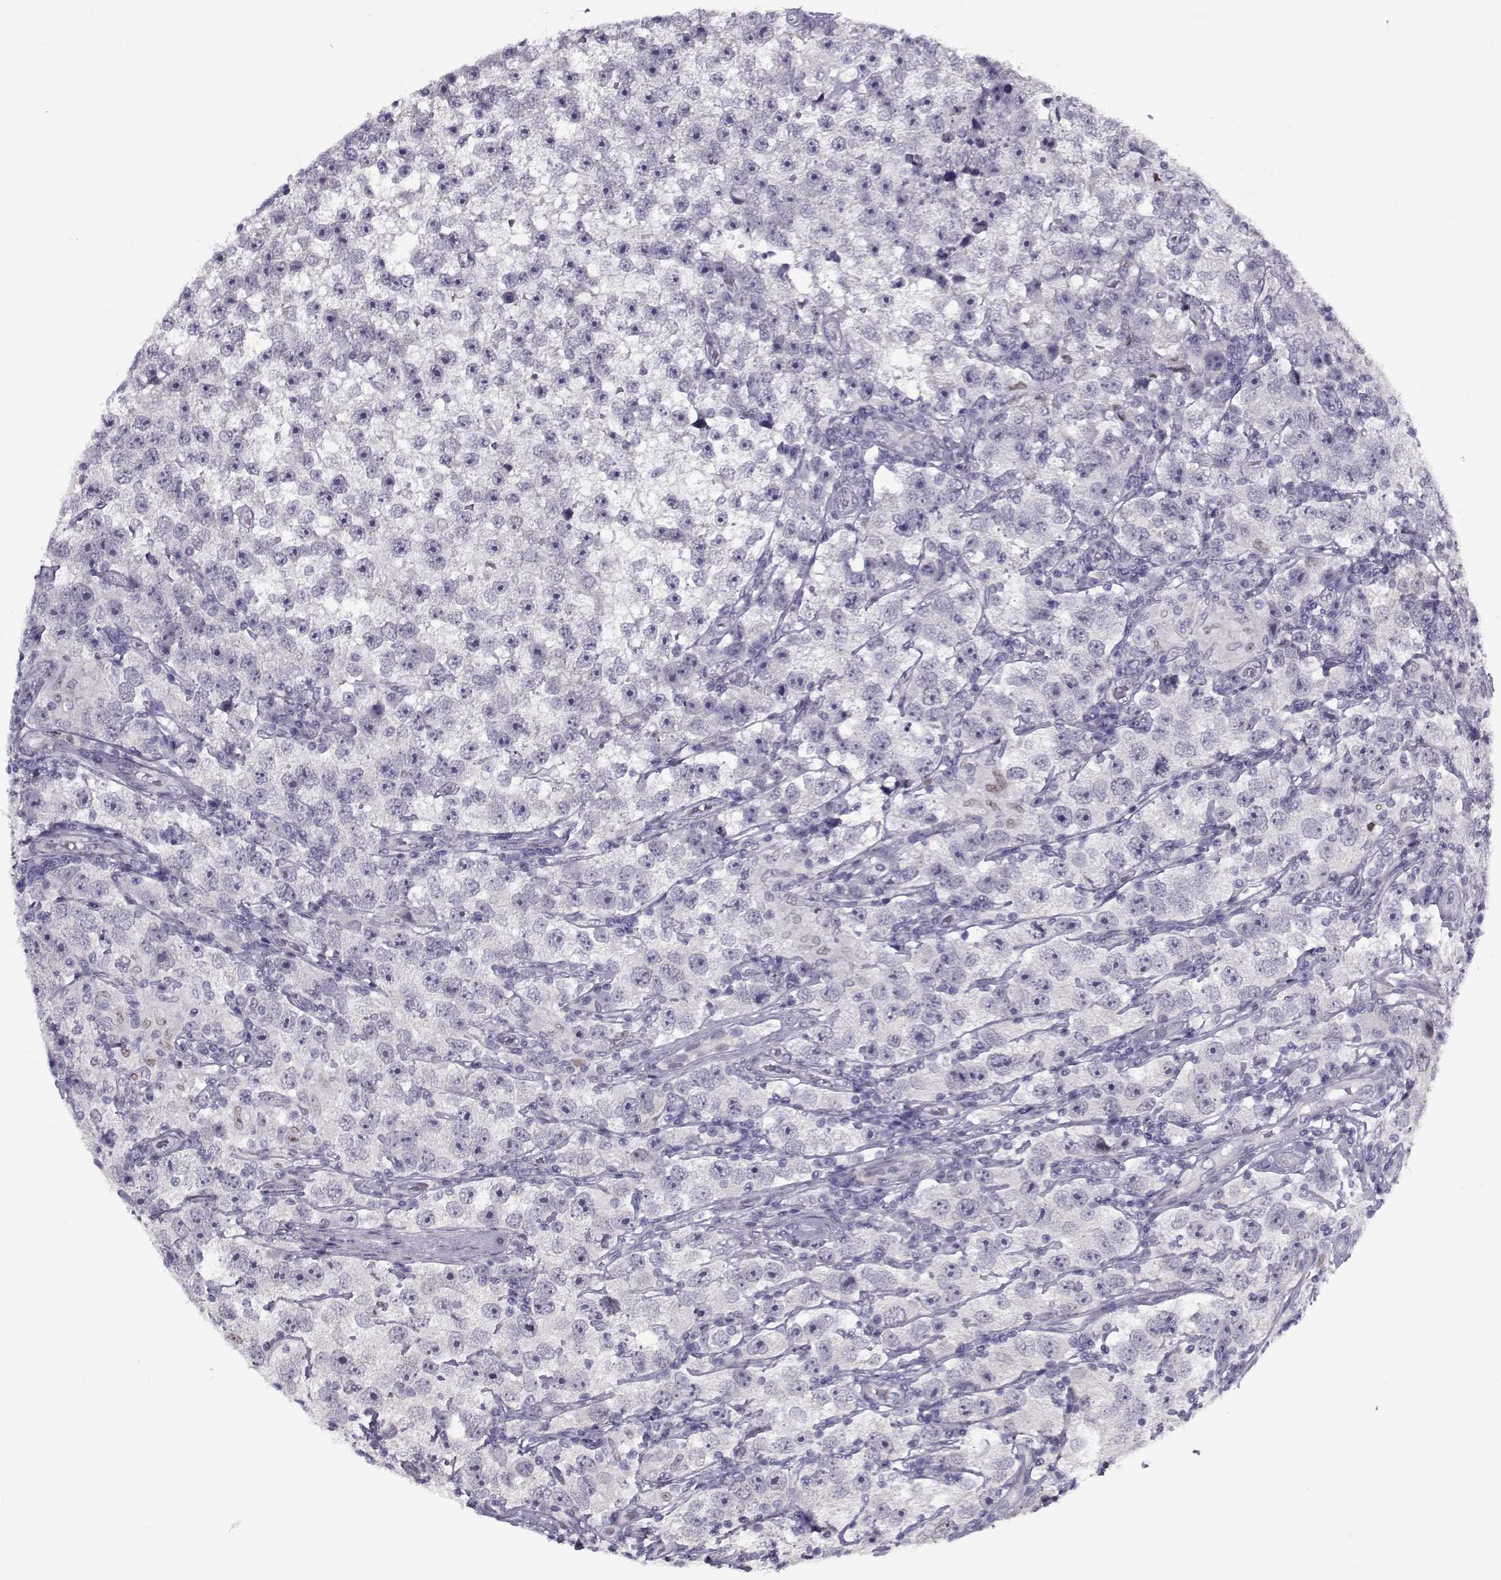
{"staining": {"intensity": "negative", "quantity": "none", "location": "none"}, "tissue": "testis cancer", "cell_type": "Tumor cells", "image_type": "cancer", "snomed": [{"axis": "morphology", "description": "Seminoma, NOS"}, {"axis": "topography", "description": "Testis"}], "caption": "Immunohistochemistry (IHC) photomicrograph of neoplastic tissue: testis cancer (seminoma) stained with DAB (3,3'-diaminobenzidine) reveals no significant protein staining in tumor cells.", "gene": "CIBAR1", "patient": {"sex": "male", "age": 26}}